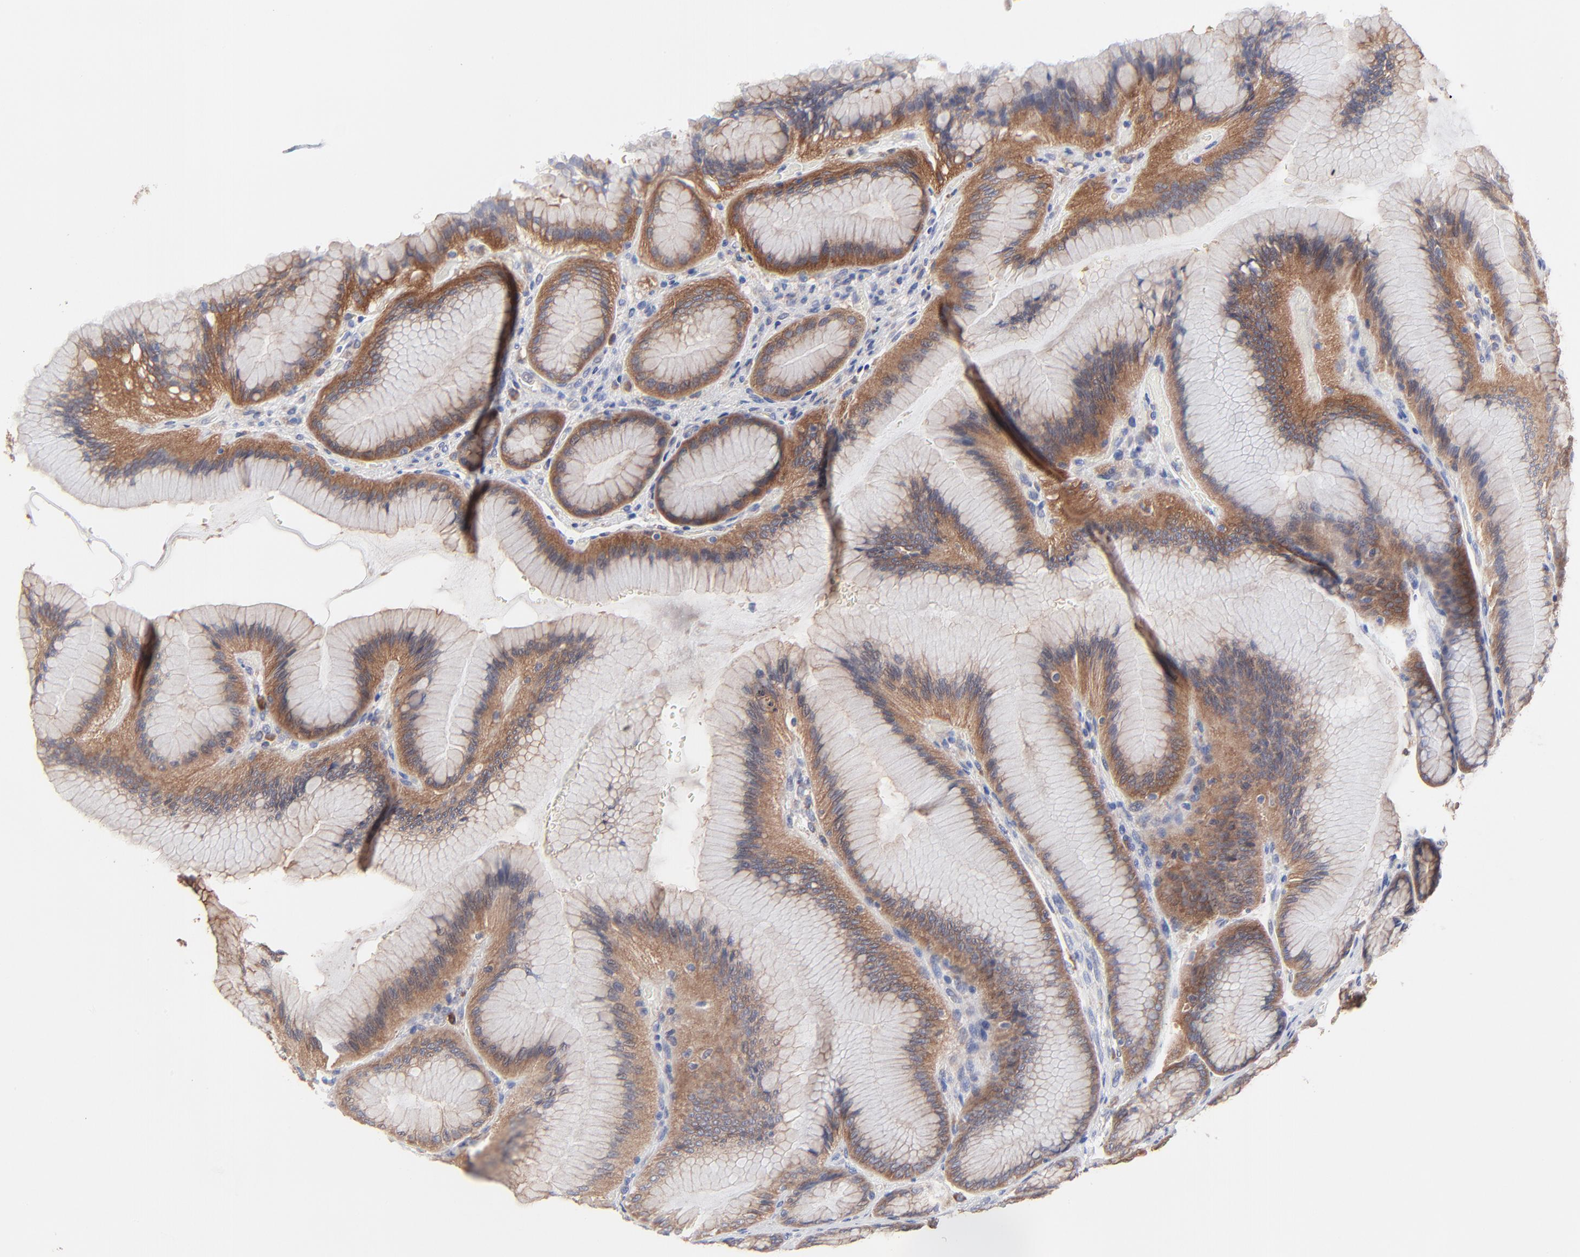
{"staining": {"intensity": "moderate", "quantity": ">75%", "location": "cytoplasmic/membranous"}, "tissue": "stomach", "cell_type": "Glandular cells", "image_type": "normal", "snomed": [{"axis": "morphology", "description": "Normal tissue, NOS"}, {"axis": "morphology", "description": "Adenocarcinoma, NOS"}, {"axis": "topography", "description": "Stomach"}, {"axis": "topography", "description": "Stomach, lower"}], "caption": "Protein analysis of benign stomach displays moderate cytoplasmic/membranous staining in approximately >75% of glandular cells. (Brightfield microscopy of DAB IHC at high magnification).", "gene": "PPFIBP2", "patient": {"sex": "female", "age": 65}}